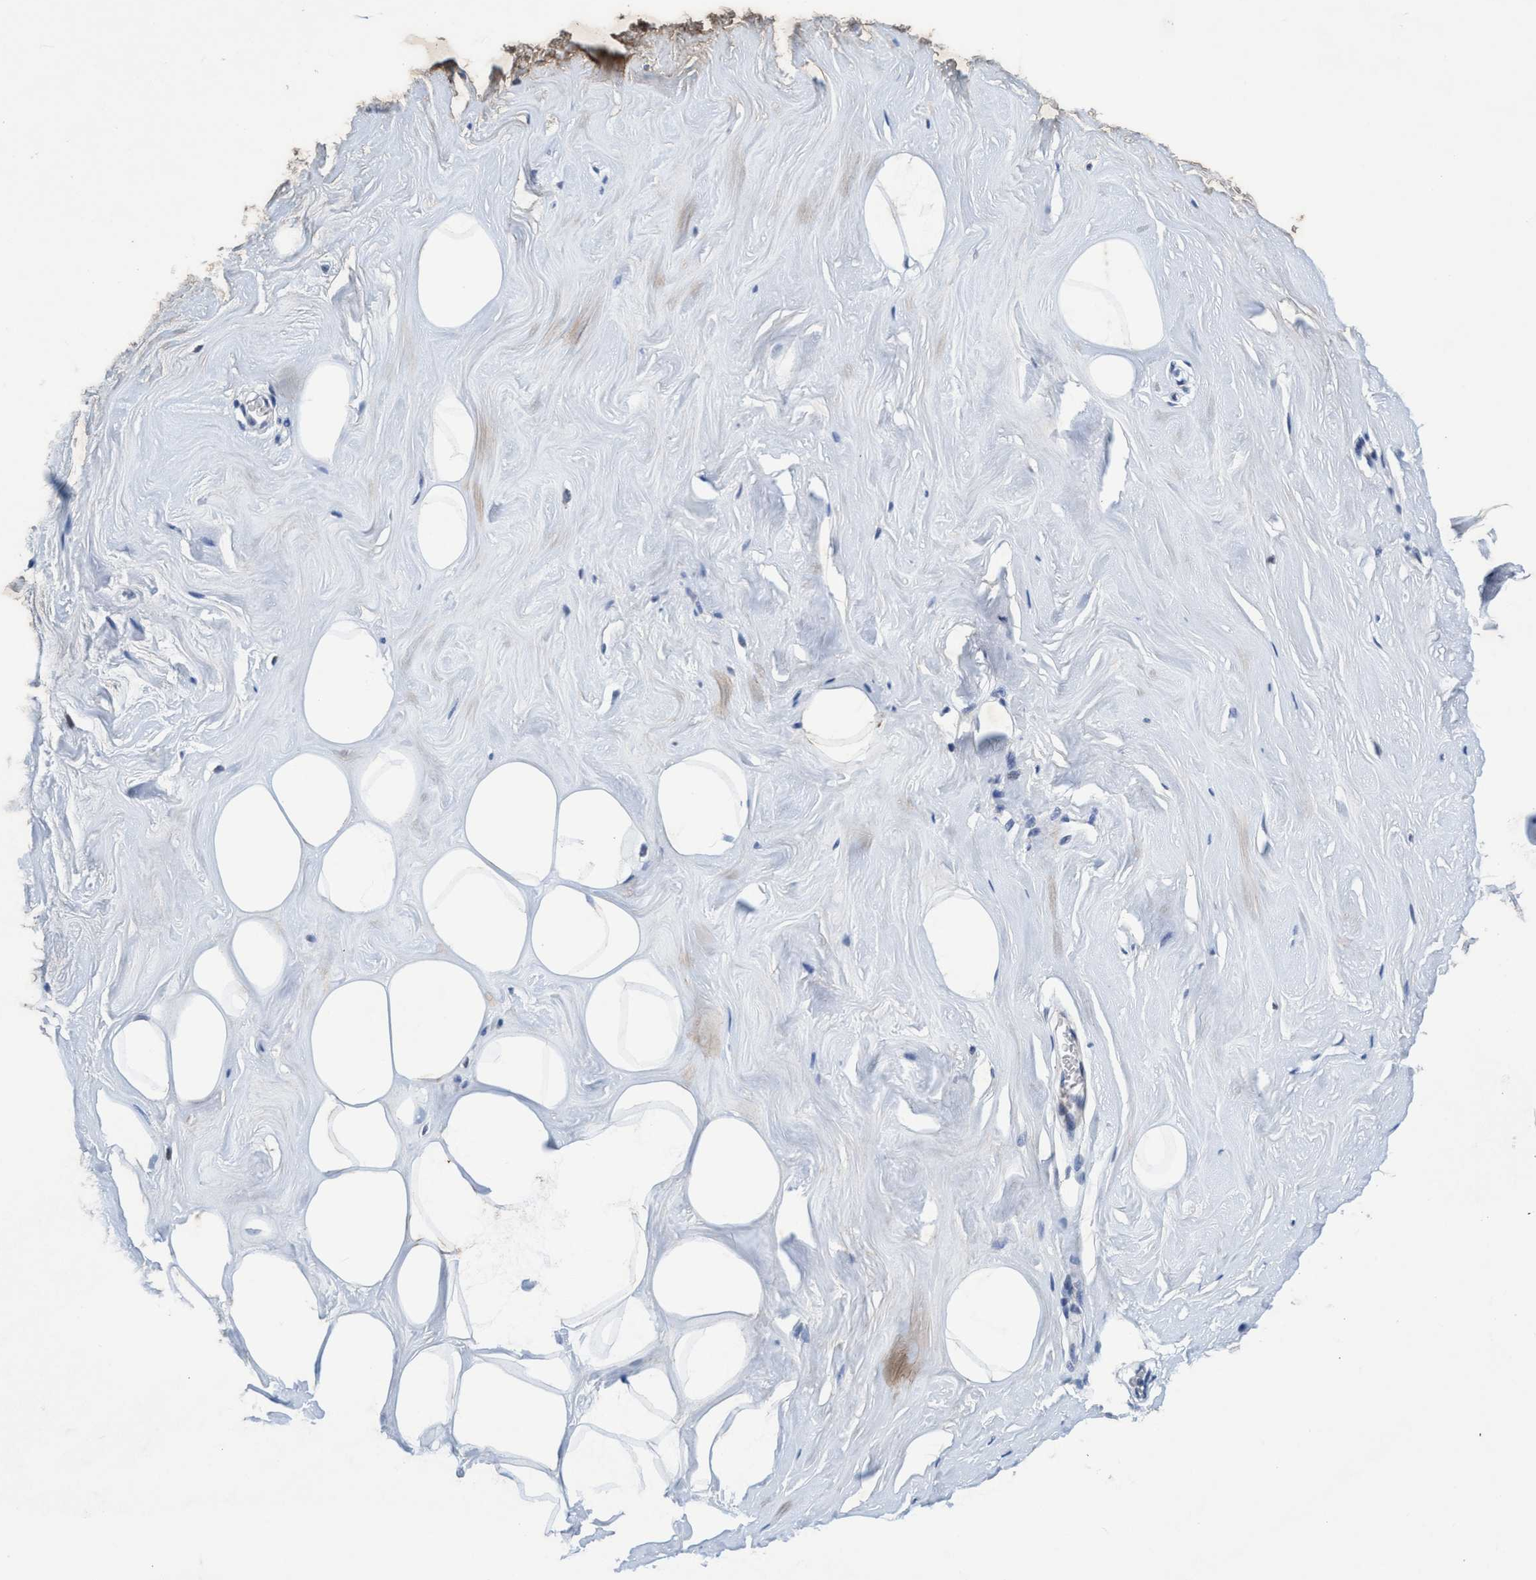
{"staining": {"intensity": "negative", "quantity": "none", "location": "none"}, "tissue": "adipose tissue", "cell_type": "Adipocytes", "image_type": "normal", "snomed": [{"axis": "morphology", "description": "Normal tissue, NOS"}, {"axis": "morphology", "description": "Fibrosis, NOS"}, {"axis": "topography", "description": "Breast"}, {"axis": "topography", "description": "Adipose tissue"}], "caption": "Adipose tissue stained for a protein using IHC shows no expression adipocytes.", "gene": "GRB14", "patient": {"sex": "female", "age": 39}}